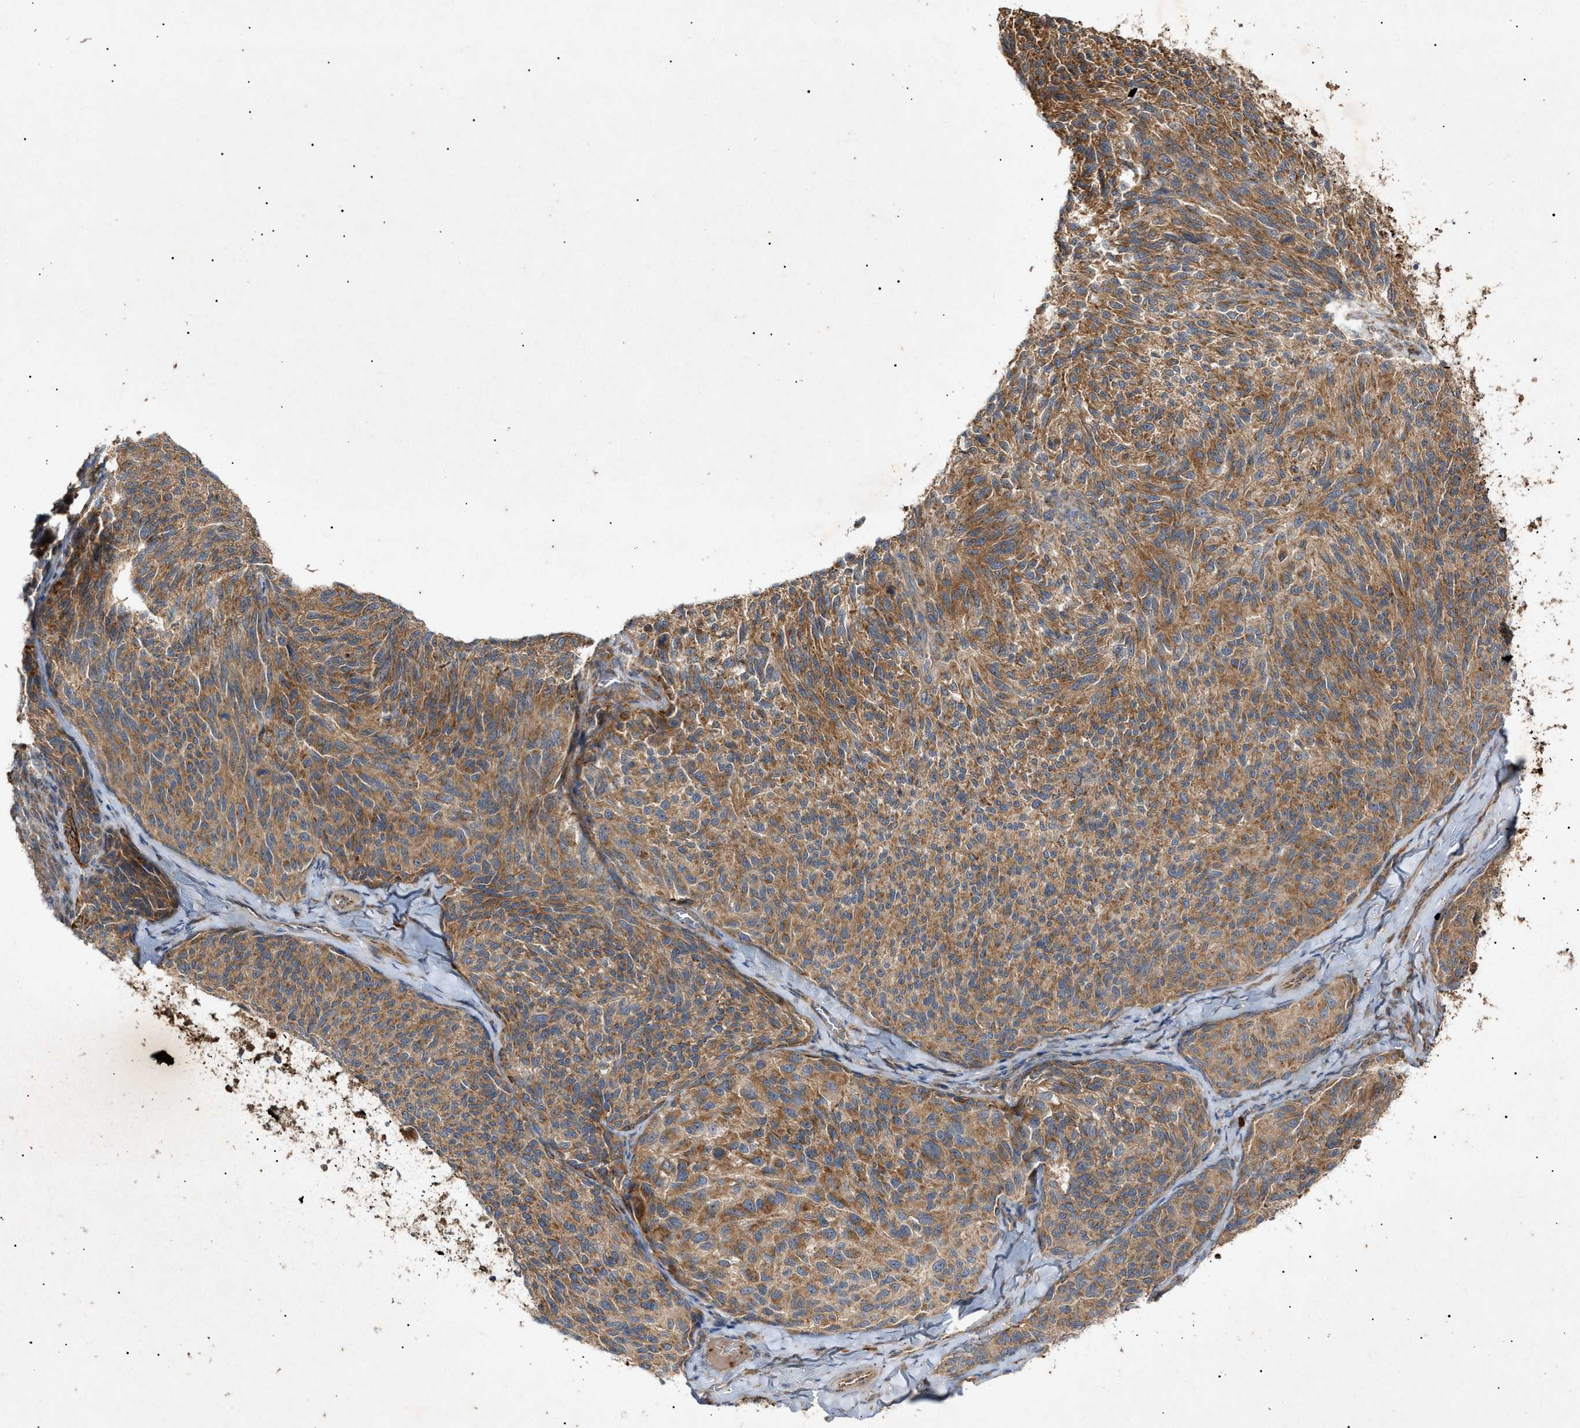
{"staining": {"intensity": "moderate", "quantity": ">75%", "location": "cytoplasmic/membranous"}, "tissue": "melanoma", "cell_type": "Tumor cells", "image_type": "cancer", "snomed": [{"axis": "morphology", "description": "Malignant melanoma, NOS"}, {"axis": "topography", "description": "Skin"}], "caption": "IHC histopathology image of neoplastic tissue: human melanoma stained using IHC demonstrates medium levels of moderate protein expression localized specifically in the cytoplasmic/membranous of tumor cells, appearing as a cytoplasmic/membranous brown color.", "gene": "MTCH1", "patient": {"sex": "female", "age": 73}}